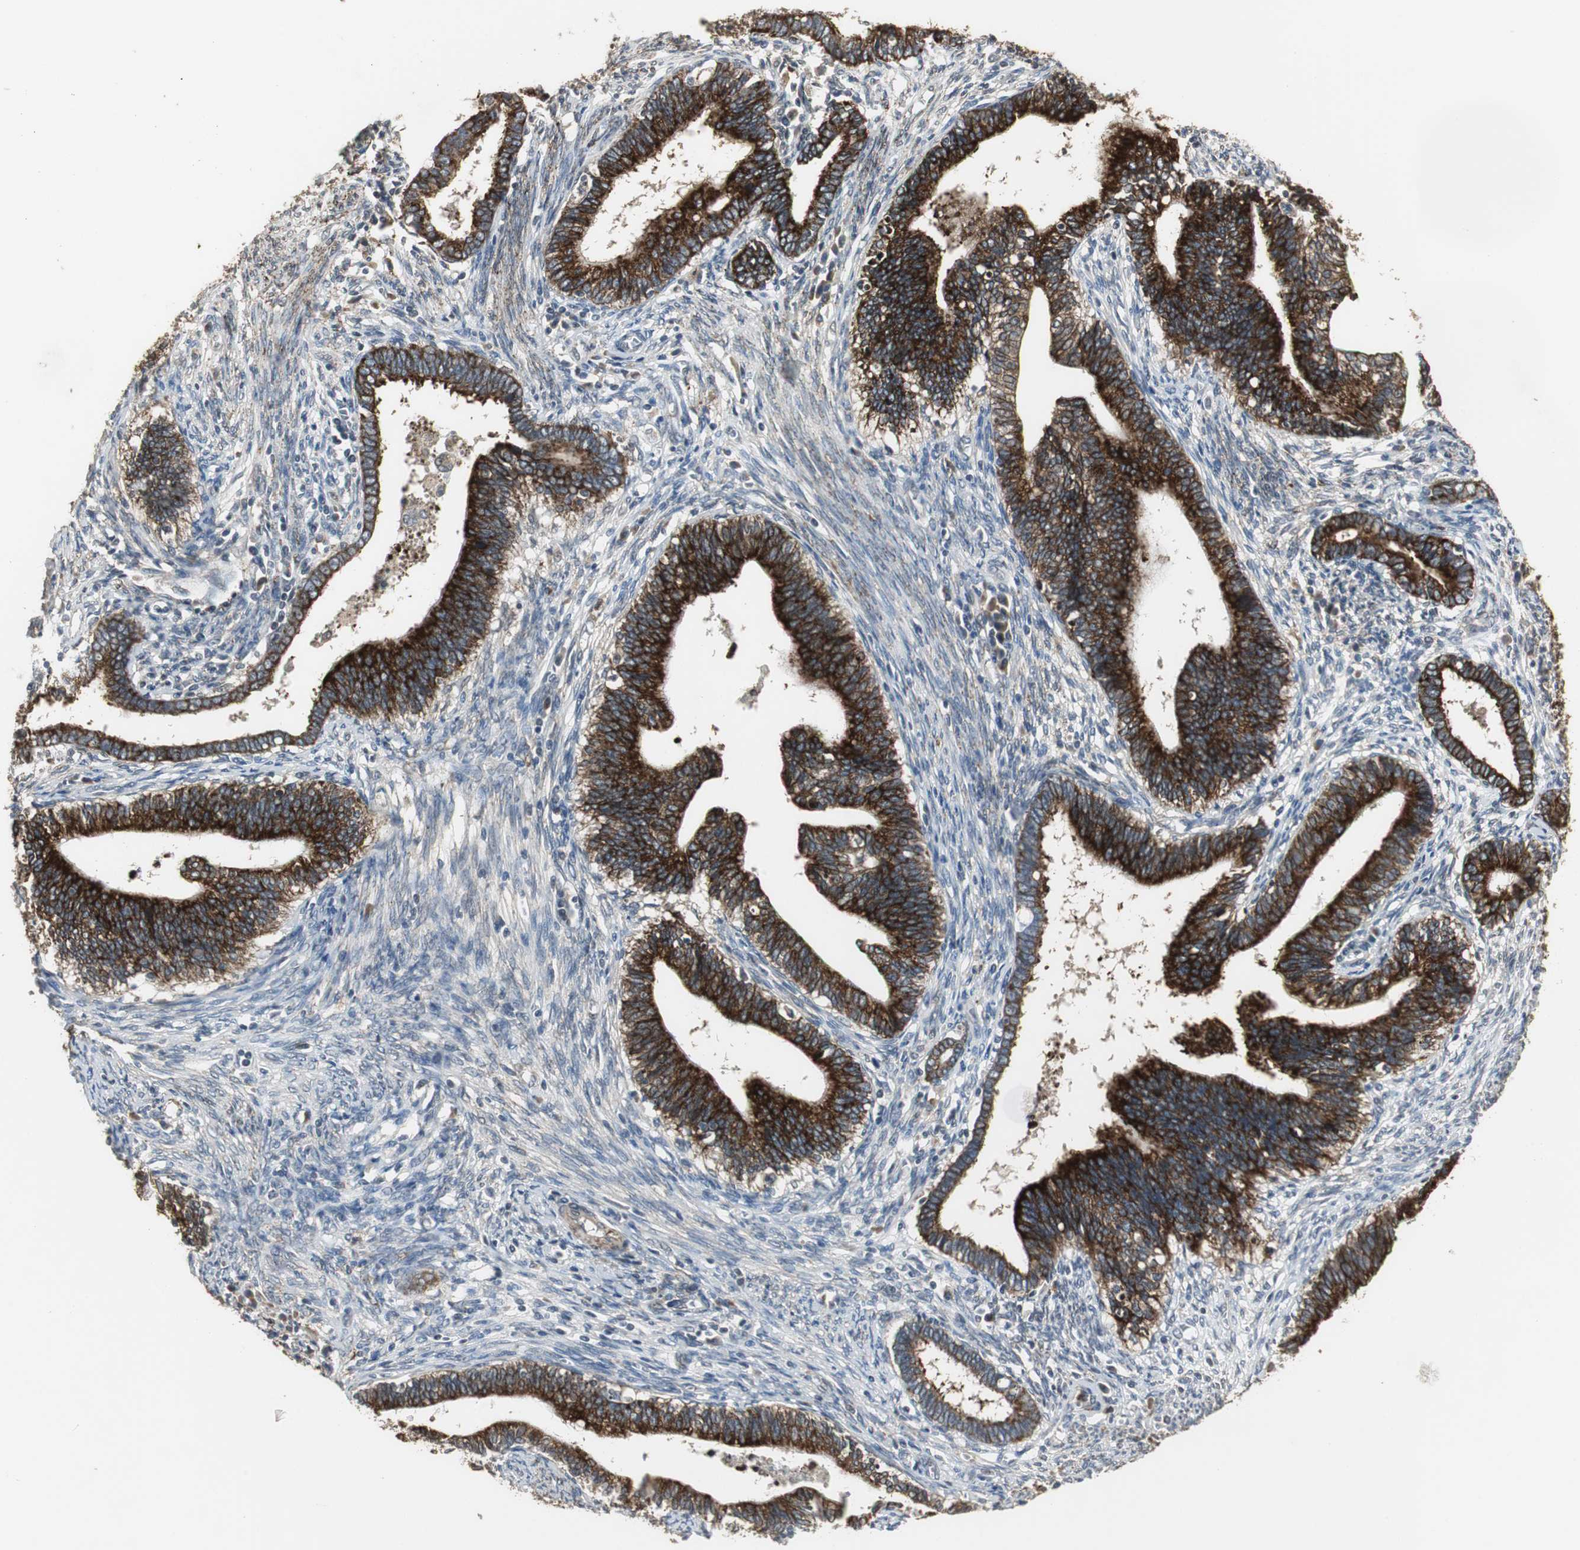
{"staining": {"intensity": "strong", "quantity": ">75%", "location": "cytoplasmic/membranous"}, "tissue": "cervical cancer", "cell_type": "Tumor cells", "image_type": "cancer", "snomed": [{"axis": "morphology", "description": "Adenocarcinoma, NOS"}, {"axis": "topography", "description": "Cervix"}], "caption": "Protein expression analysis of human cervical adenocarcinoma reveals strong cytoplasmic/membranous expression in approximately >75% of tumor cells.", "gene": "JTB", "patient": {"sex": "female", "age": 44}}